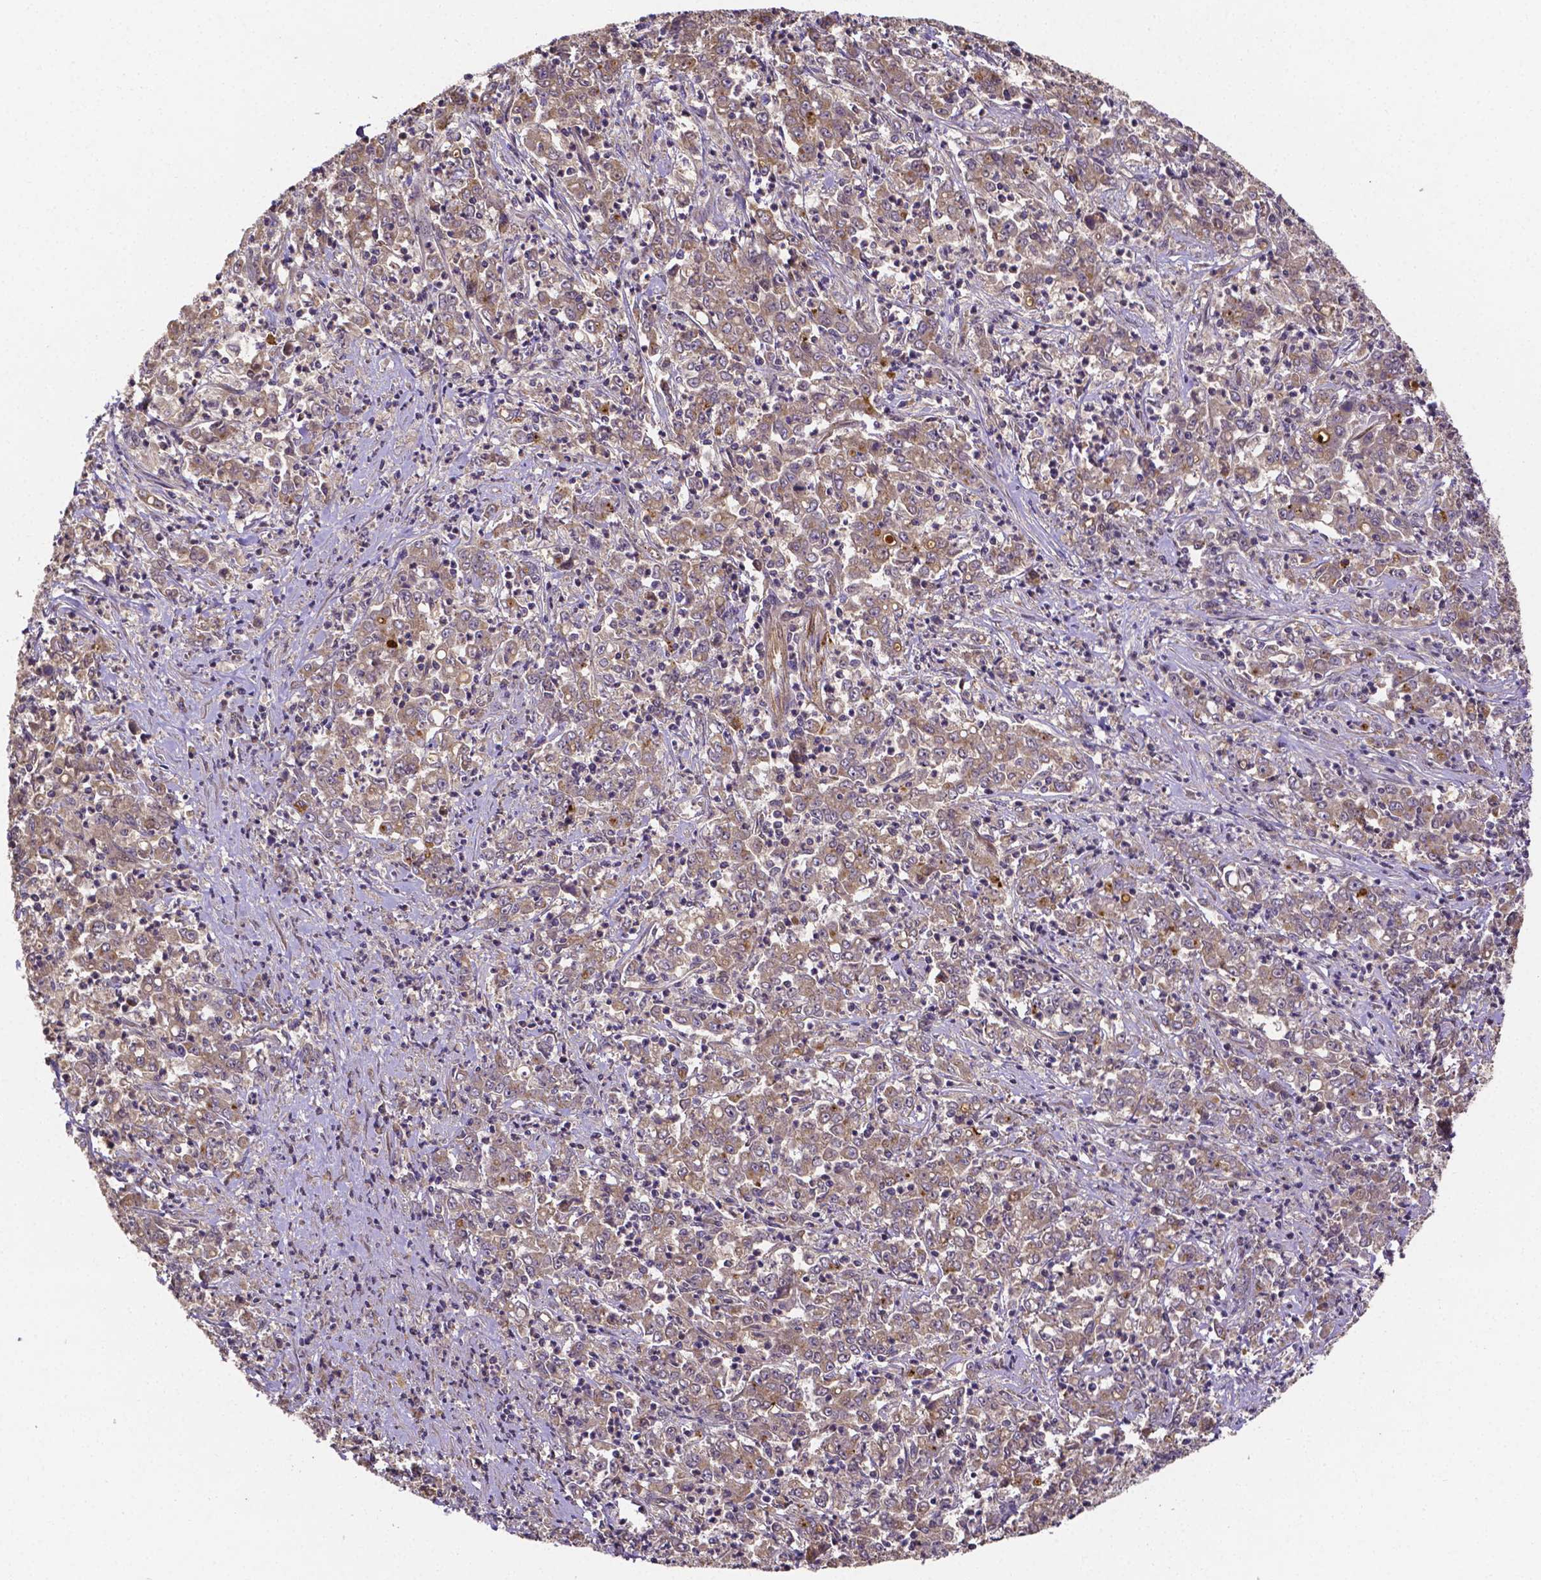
{"staining": {"intensity": "weak", "quantity": ">75%", "location": "cytoplasmic/membranous"}, "tissue": "stomach cancer", "cell_type": "Tumor cells", "image_type": "cancer", "snomed": [{"axis": "morphology", "description": "Adenocarcinoma, NOS"}, {"axis": "topography", "description": "Stomach, lower"}], "caption": "About >75% of tumor cells in human stomach cancer (adenocarcinoma) display weak cytoplasmic/membranous protein staining as visualized by brown immunohistochemical staining.", "gene": "RNF123", "patient": {"sex": "female", "age": 71}}